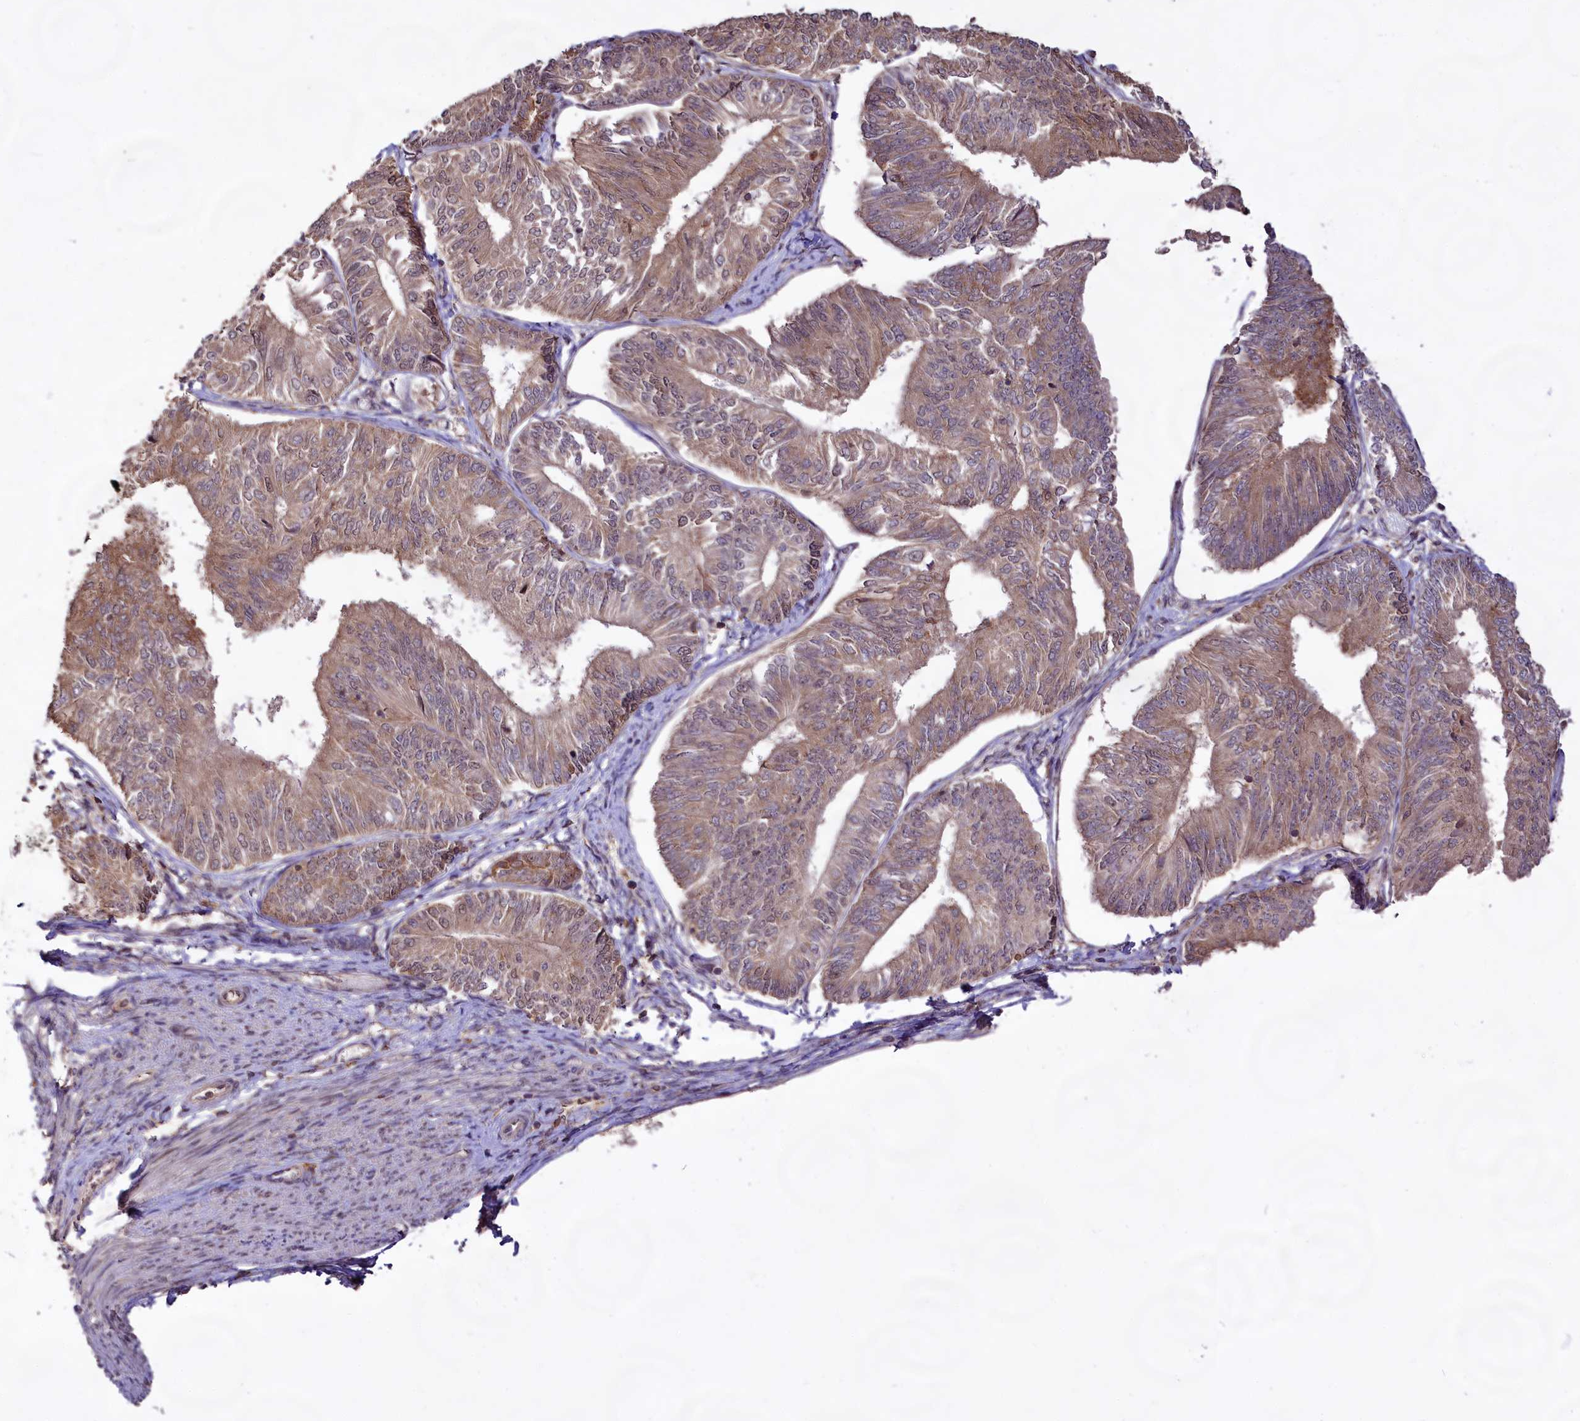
{"staining": {"intensity": "weak", "quantity": ">75%", "location": "cytoplasmic/membranous,nuclear"}, "tissue": "endometrial cancer", "cell_type": "Tumor cells", "image_type": "cancer", "snomed": [{"axis": "morphology", "description": "Adenocarcinoma, NOS"}, {"axis": "topography", "description": "Endometrium"}], "caption": "Immunohistochemistry (IHC) photomicrograph of neoplastic tissue: adenocarcinoma (endometrial) stained using IHC reveals low levels of weak protein expression localized specifically in the cytoplasmic/membranous and nuclear of tumor cells, appearing as a cytoplasmic/membranous and nuclear brown color.", "gene": "RRP8", "patient": {"sex": "female", "age": 58}}